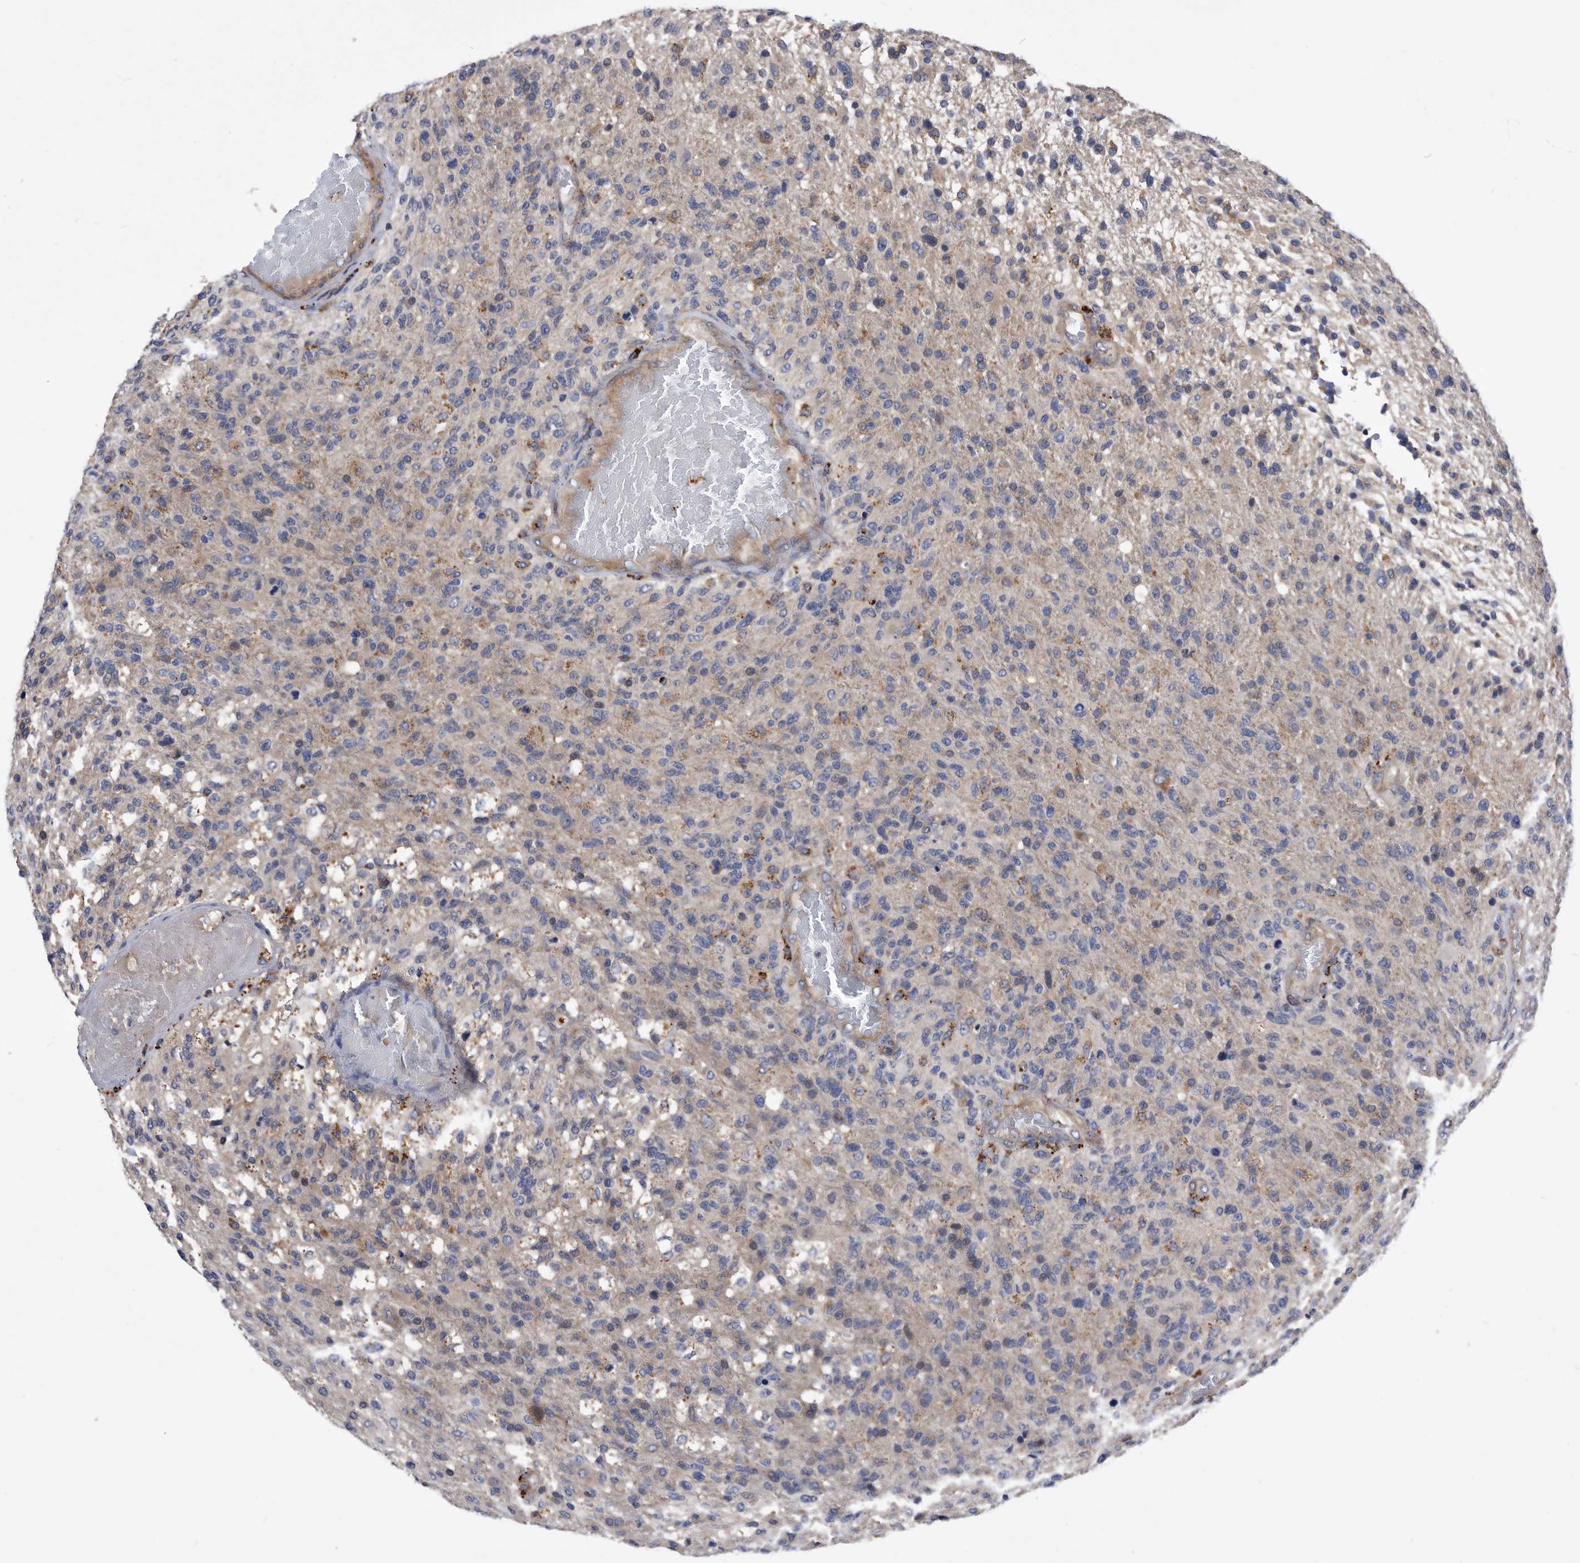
{"staining": {"intensity": "negative", "quantity": "none", "location": "none"}, "tissue": "glioma", "cell_type": "Tumor cells", "image_type": "cancer", "snomed": [{"axis": "morphology", "description": "Glioma, malignant, High grade"}, {"axis": "topography", "description": "Brain"}], "caption": "High power microscopy image of an IHC image of high-grade glioma (malignant), revealing no significant expression in tumor cells. Nuclei are stained in blue.", "gene": "BAIAP3", "patient": {"sex": "male", "age": 72}}